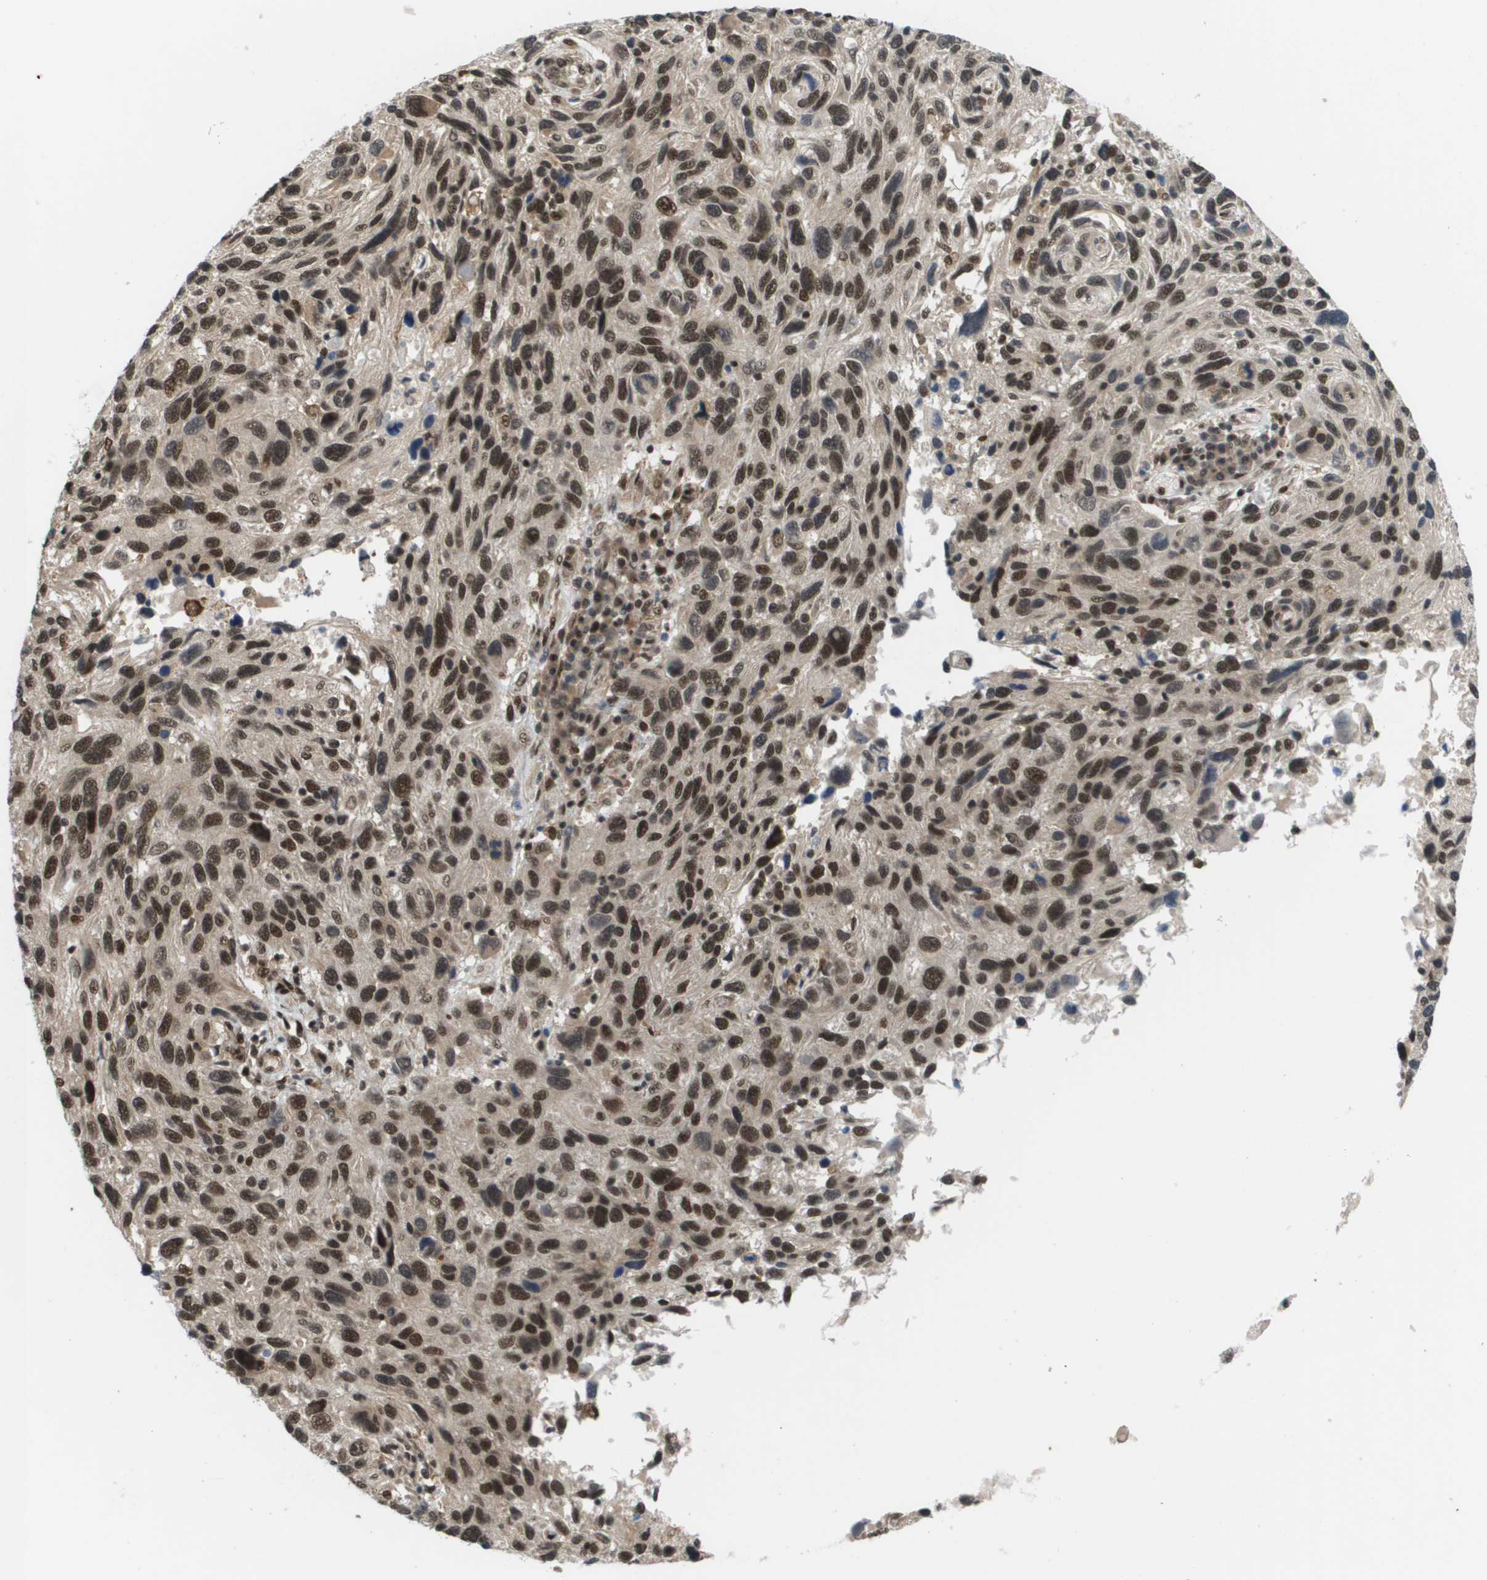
{"staining": {"intensity": "strong", "quantity": "25%-75%", "location": "nuclear"}, "tissue": "melanoma", "cell_type": "Tumor cells", "image_type": "cancer", "snomed": [{"axis": "morphology", "description": "Malignant melanoma, NOS"}, {"axis": "topography", "description": "Skin"}], "caption": "Human malignant melanoma stained with a brown dye demonstrates strong nuclear positive staining in about 25%-75% of tumor cells.", "gene": "PRCC", "patient": {"sex": "male", "age": 53}}